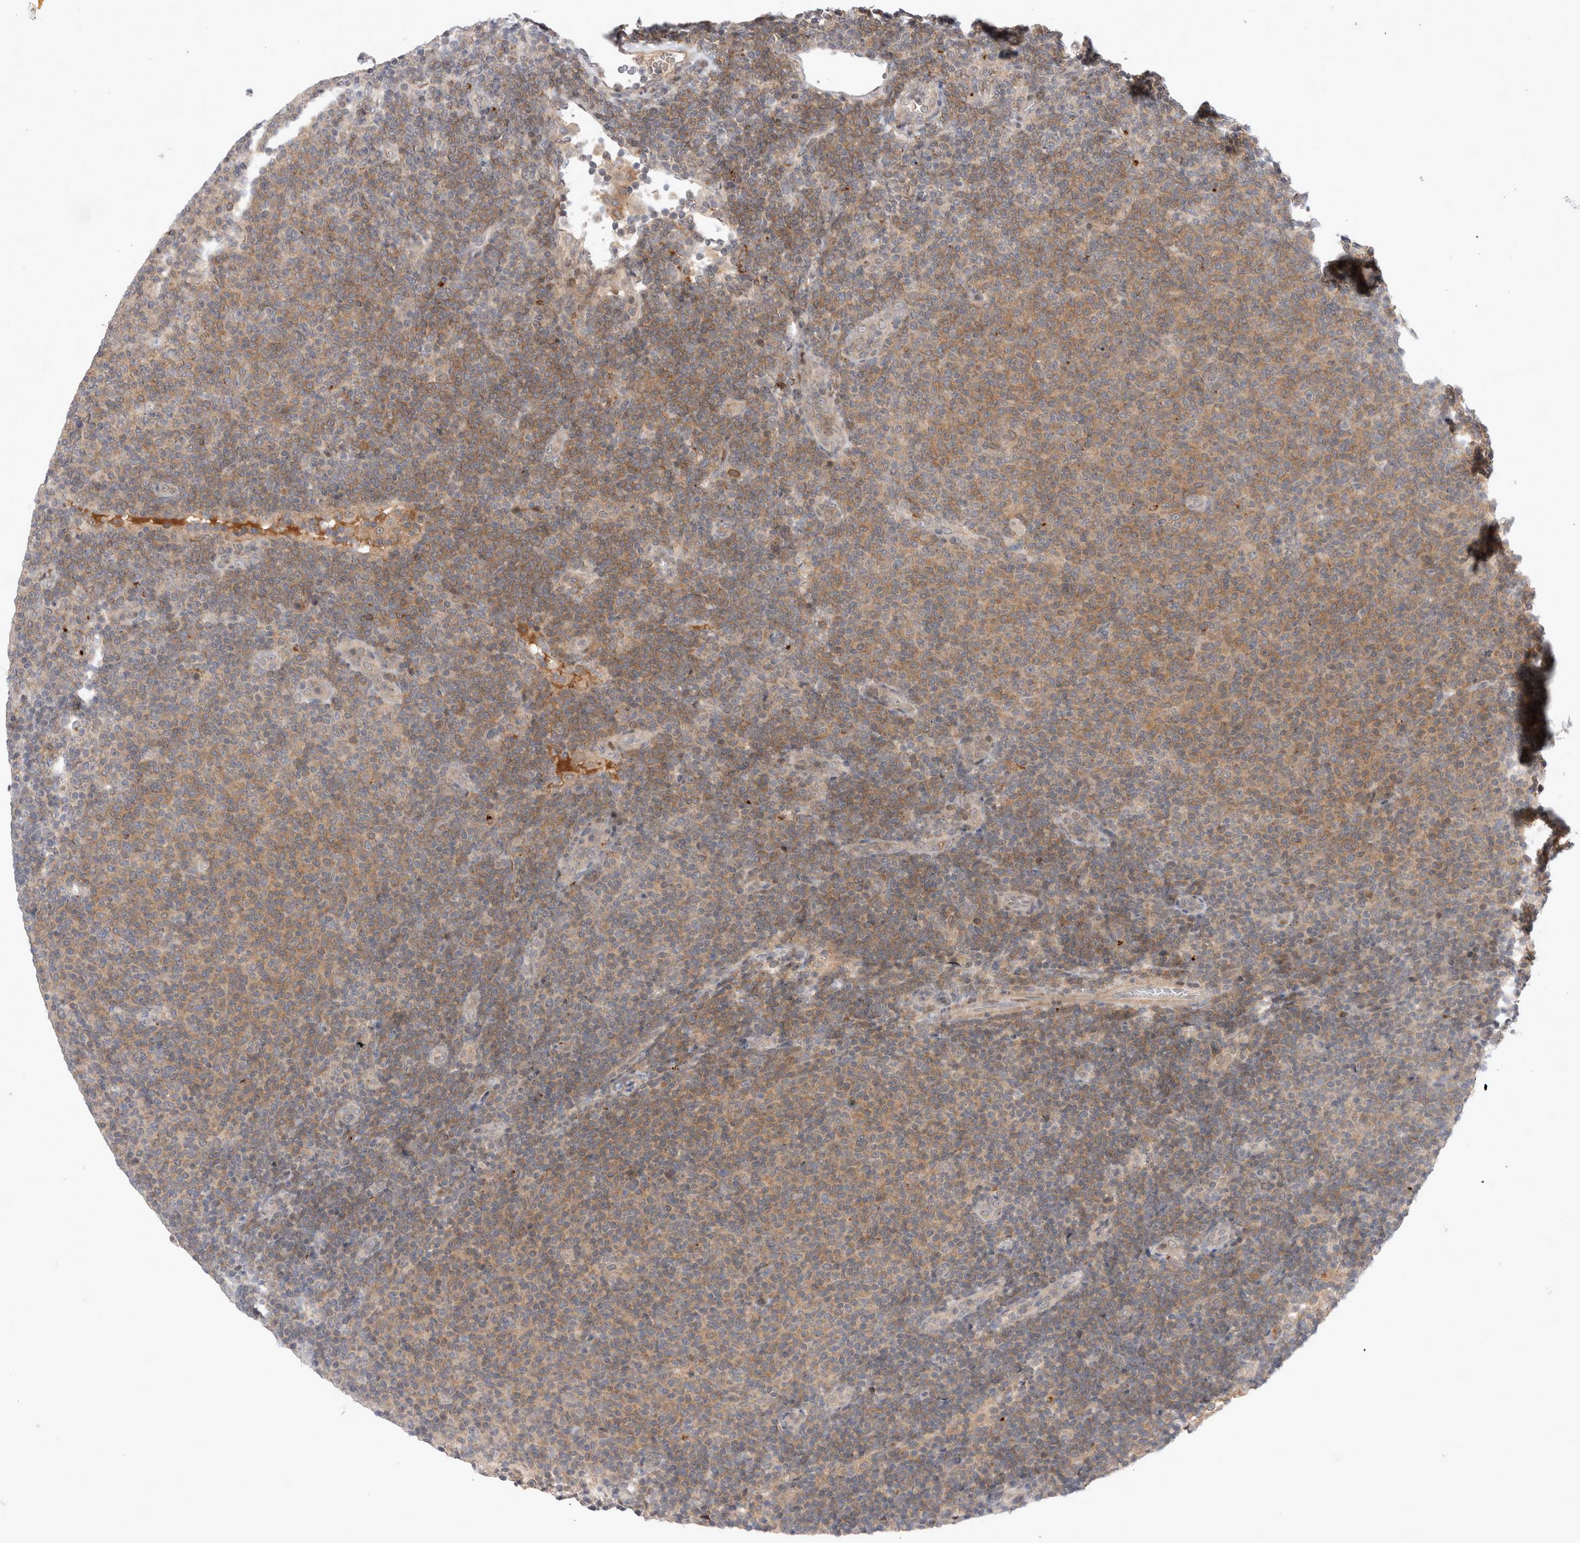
{"staining": {"intensity": "weak", "quantity": ">75%", "location": "cytoplasmic/membranous"}, "tissue": "lymphoma", "cell_type": "Tumor cells", "image_type": "cancer", "snomed": [{"axis": "morphology", "description": "Malignant lymphoma, non-Hodgkin's type, Low grade"}, {"axis": "topography", "description": "Lymph node"}], "caption": "Tumor cells demonstrate low levels of weak cytoplasmic/membranous positivity in approximately >75% of cells in human lymphoma.", "gene": "PLEKHM1", "patient": {"sex": "male", "age": 66}}